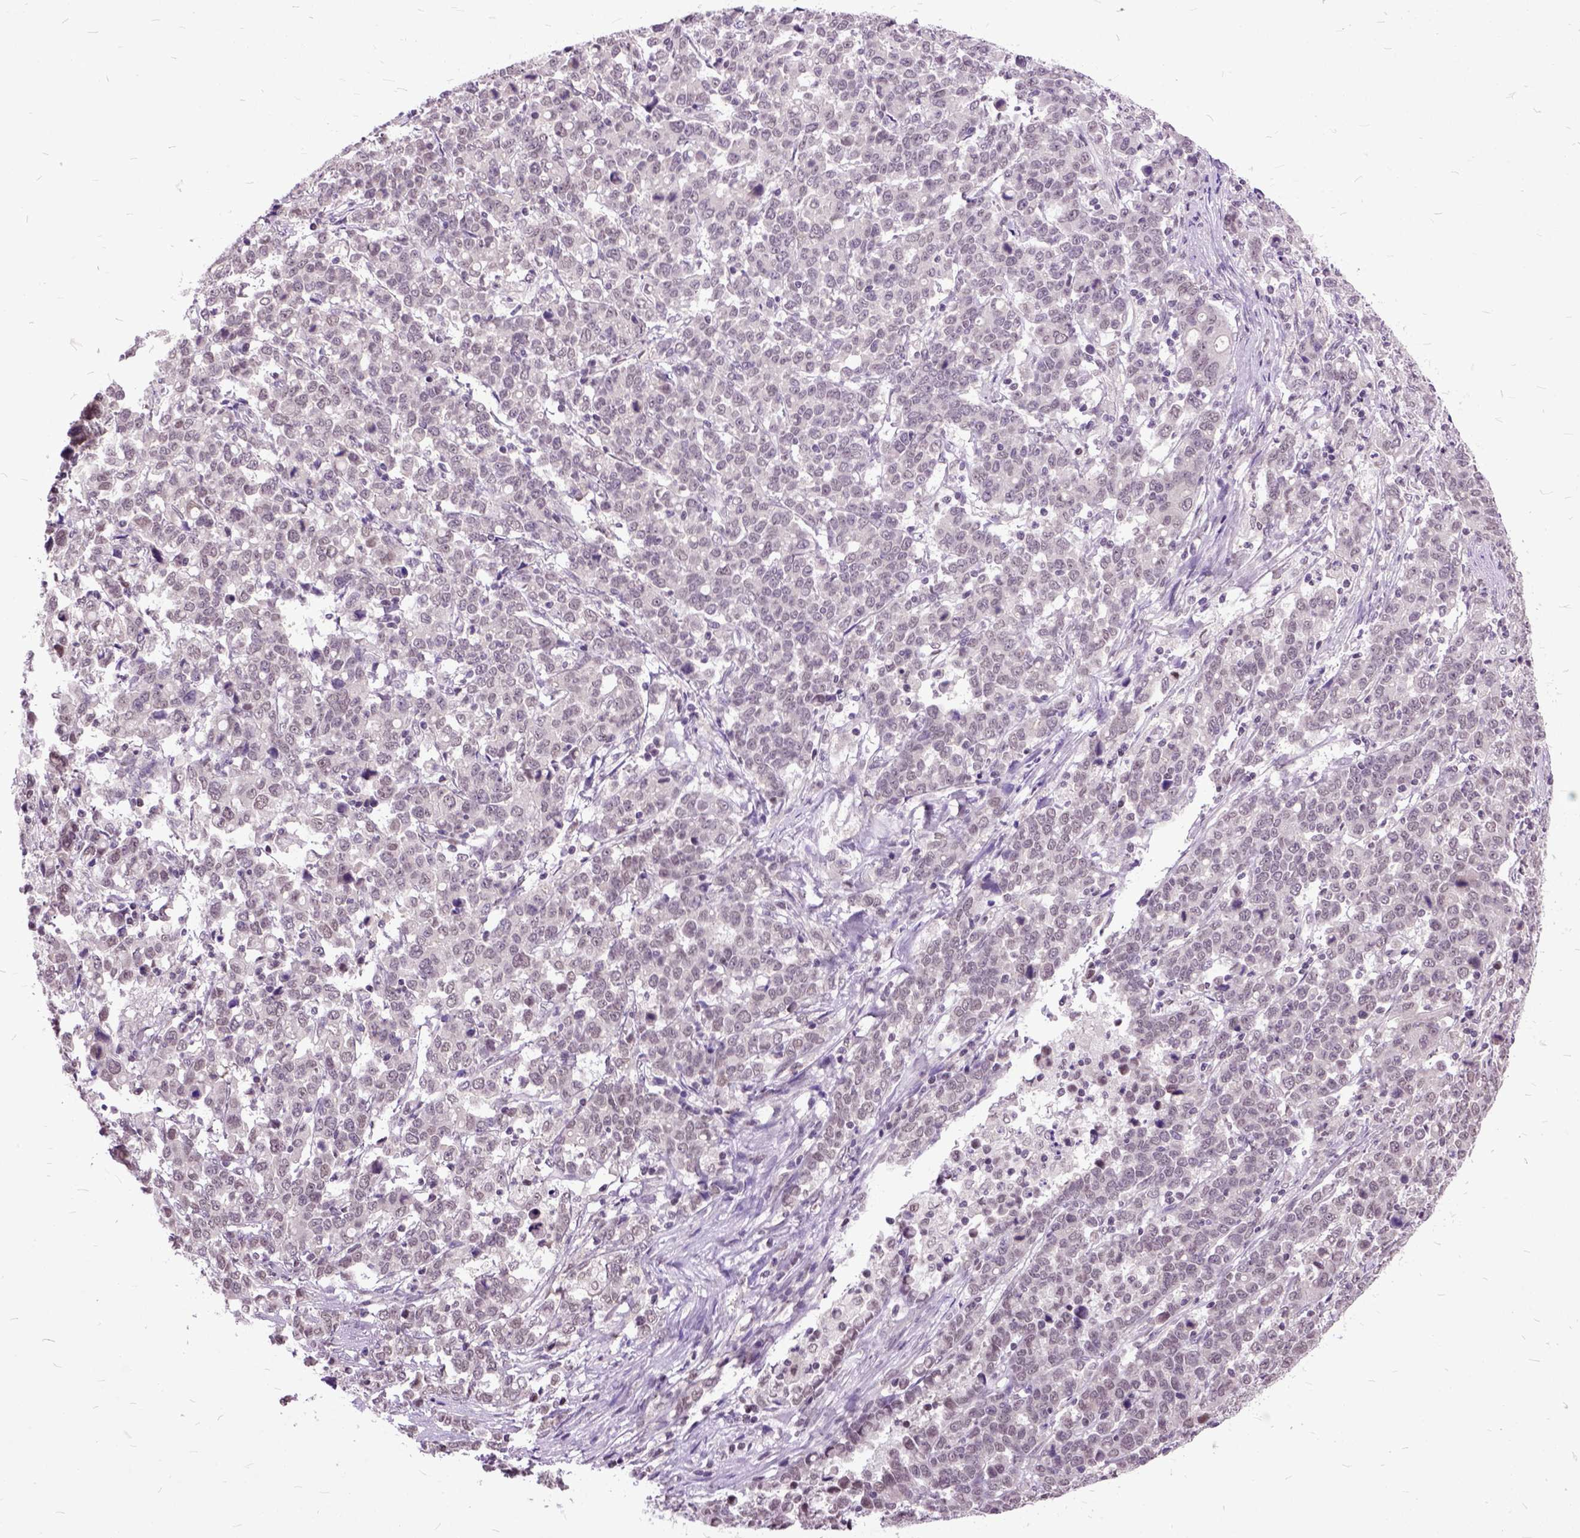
{"staining": {"intensity": "weak", "quantity": "25%-75%", "location": "nuclear"}, "tissue": "stomach cancer", "cell_type": "Tumor cells", "image_type": "cancer", "snomed": [{"axis": "morphology", "description": "Adenocarcinoma, NOS"}, {"axis": "topography", "description": "Stomach, upper"}], "caption": "A photomicrograph showing weak nuclear expression in approximately 25%-75% of tumor cells in stomach adenocarcinoma, as visualized by brown immunohistochemical staining.", "gene": "ORC5", "patient": {"sex": "male", "age": 69}}